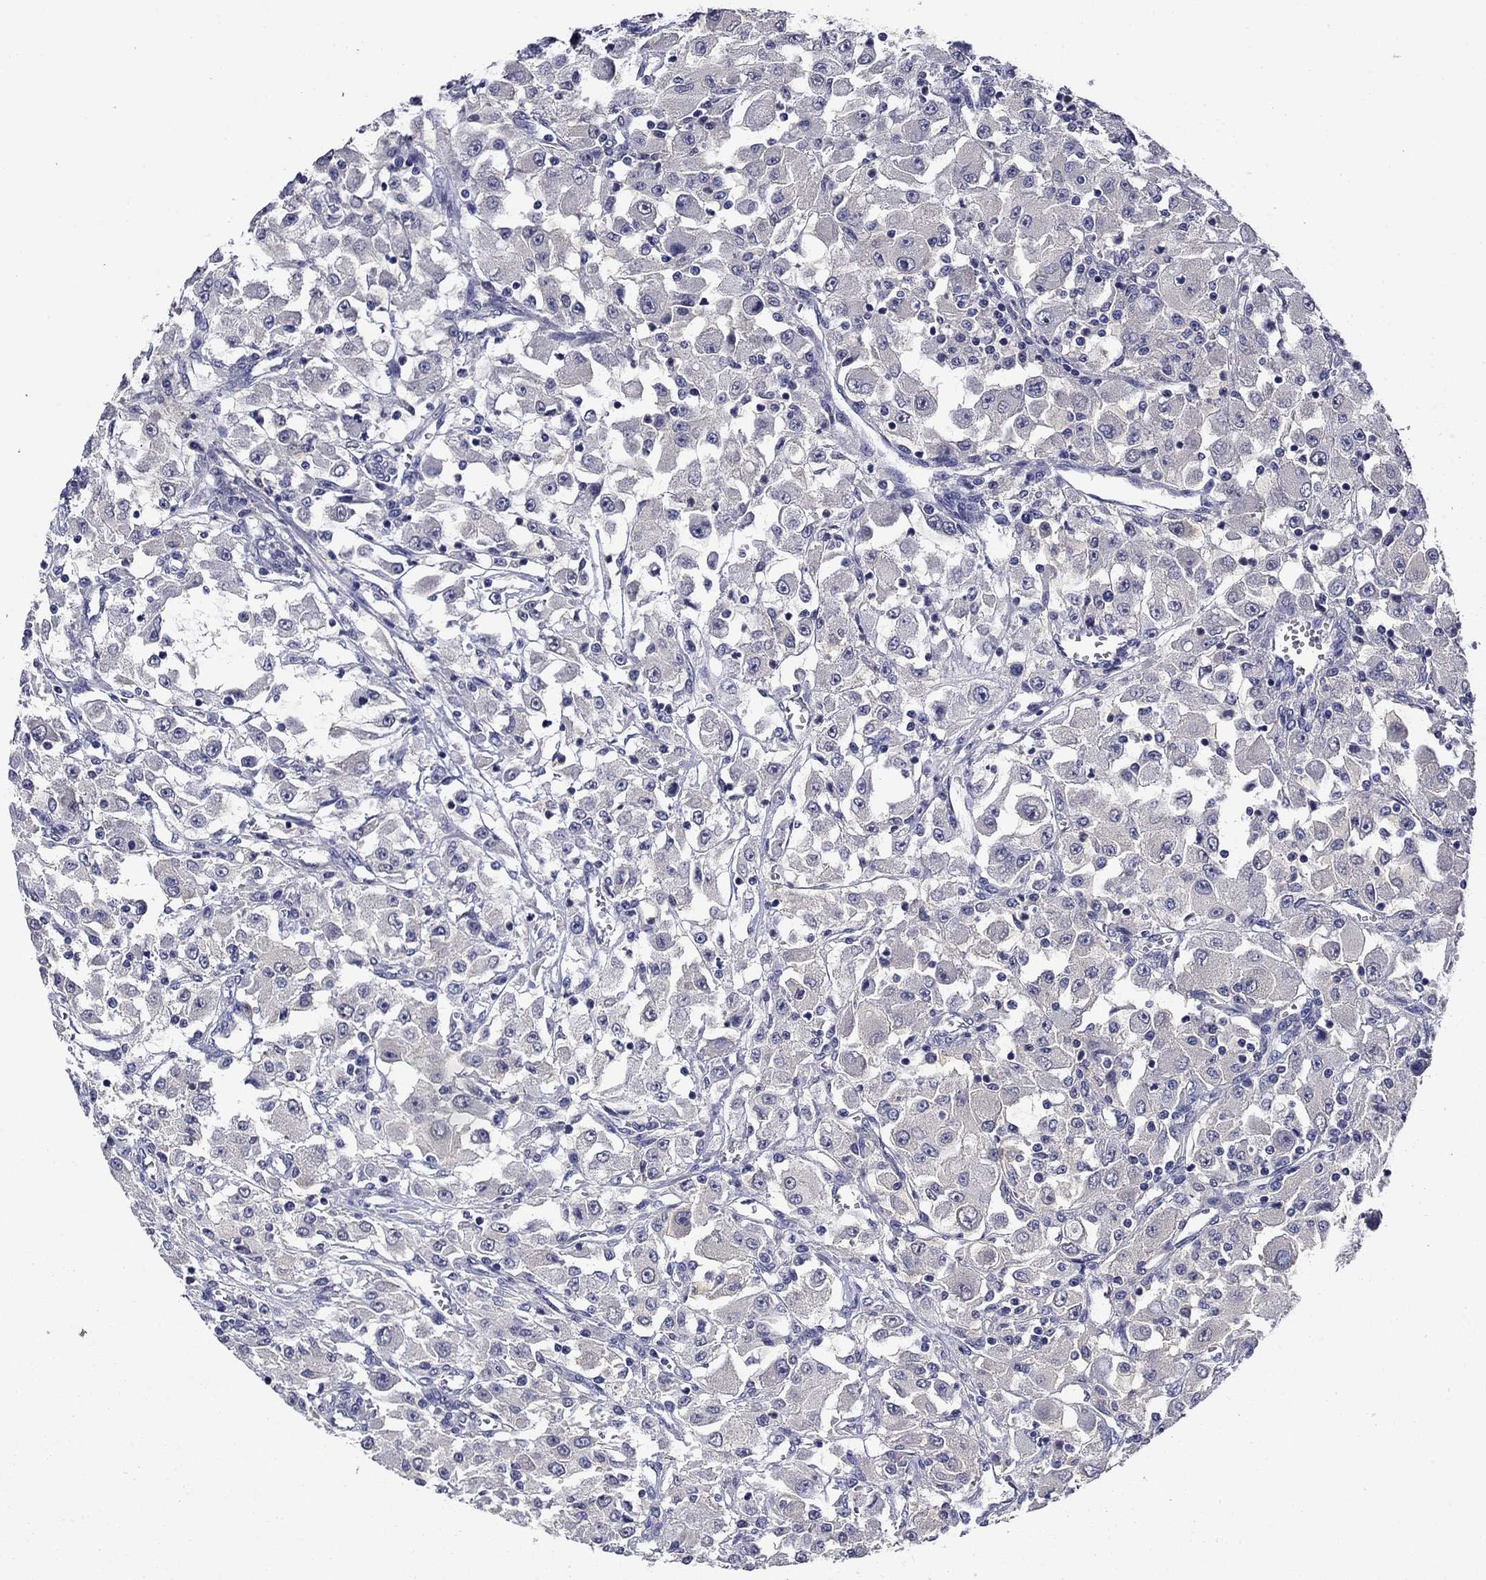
{"staining": {"intensity": "negative", "quantity": "none", "location": "none"}, "tissue": "renal cancer", "cell_type": "Tumor cells", "image_type": "cancer", "snomed": [{"axis": "morphology", "description": "Adenocarcinoma, NOS"}, {"axis": "topography", "description": "Kidney"}], "caption": "Tumor cells show no significant staining in renal cancer.", "gene": "DDTL", "patient": {"sex": "female", "age": 67}}